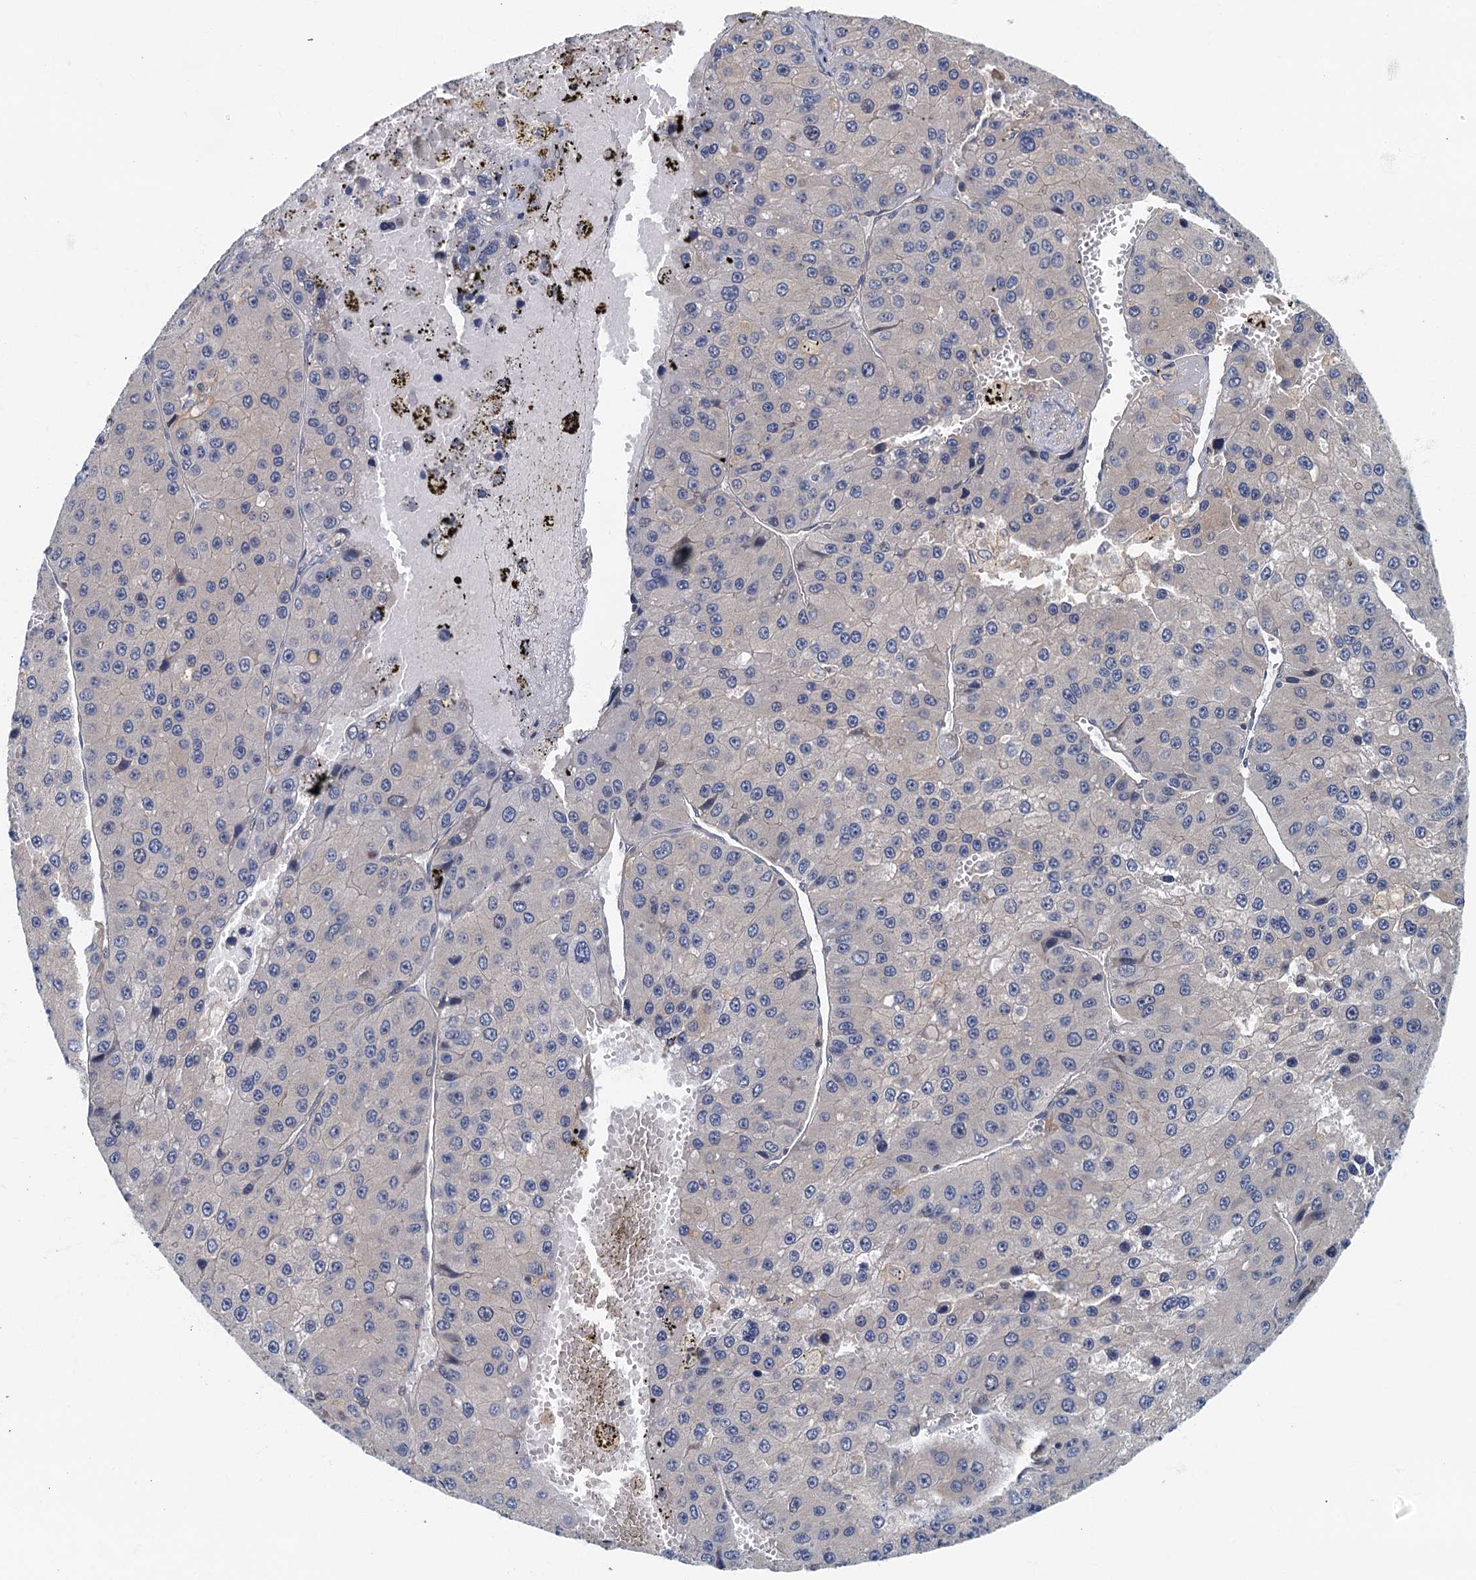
{"staining": {"intensity": "negative", "quantity": "none", "location": "none"}, "tissue": "liver cancer", "cell_type": "Tumor cells", "image_type": "cancer", "snomed": [{"axis": "morphology", "description": "Carcinoma, Hepatocellular, NOS"}, {"axis": "topography", "description": "Liver"}], "caption": "The image reveals no staining of tumor cells in hepatocellular carcinoma (liver).", "gene": "CKAP2L", "patient": {"sex": "female", "age": 73}}